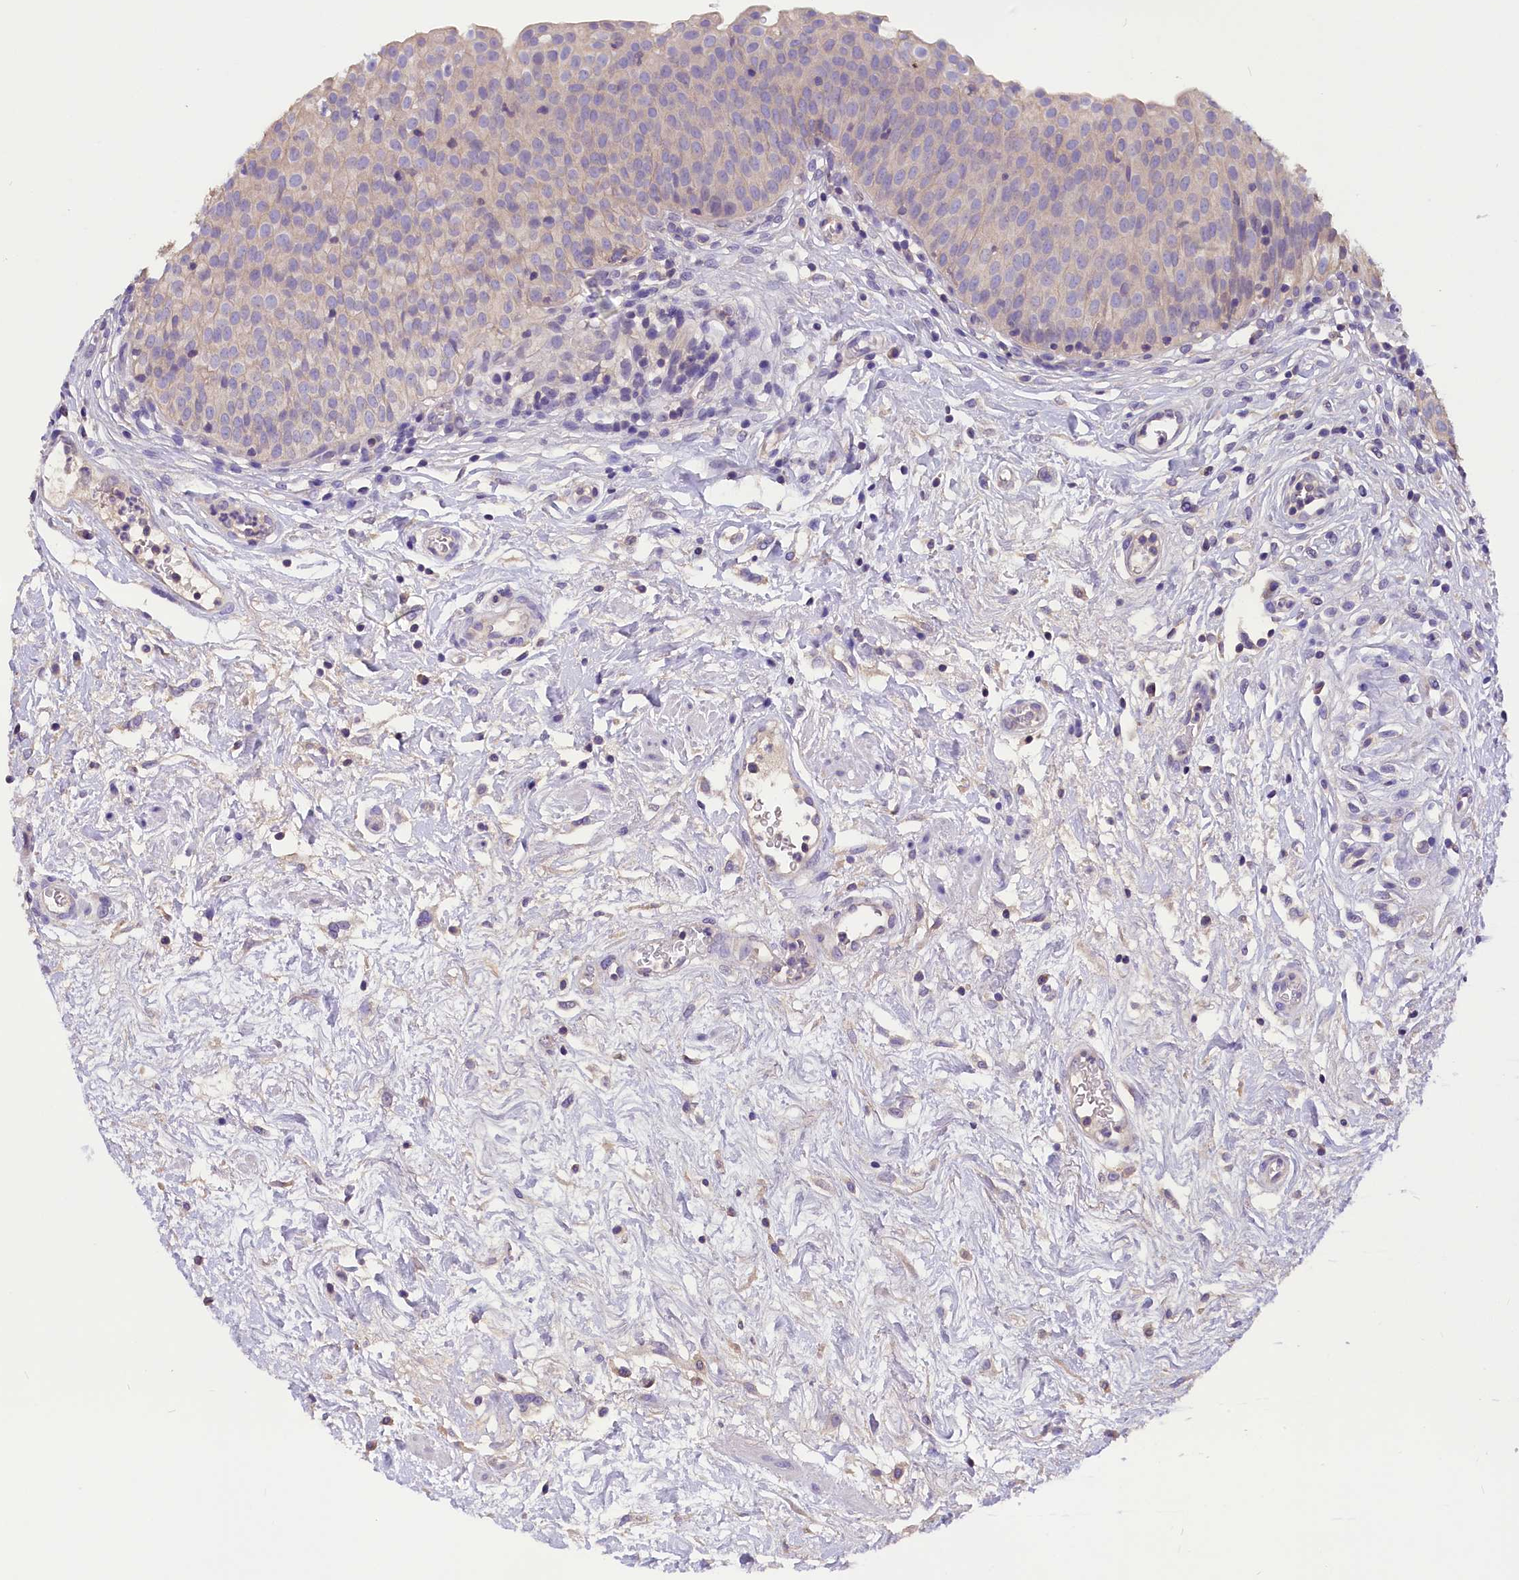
{"staining": {"intensity": "weak", "quantity": "<25%", "location": "cytoplasmic/membranous"}, "tissue": "urinary bladder", "cell_type": "Urothelial cells", "image_type": "normal", "snomed": [{"axis": "morphology", "description": "Normal tissue, NOS"}, {"axis": "topography", "description": "Urinary bladder"}], "caption": "Immunohistochemistry of benign urinary bladder demonstrates no positivity in urothelial cells. Nuclei are stained in blue.", "gene": "AP3B2", "patient": {"sex": "male", "age": 55}}